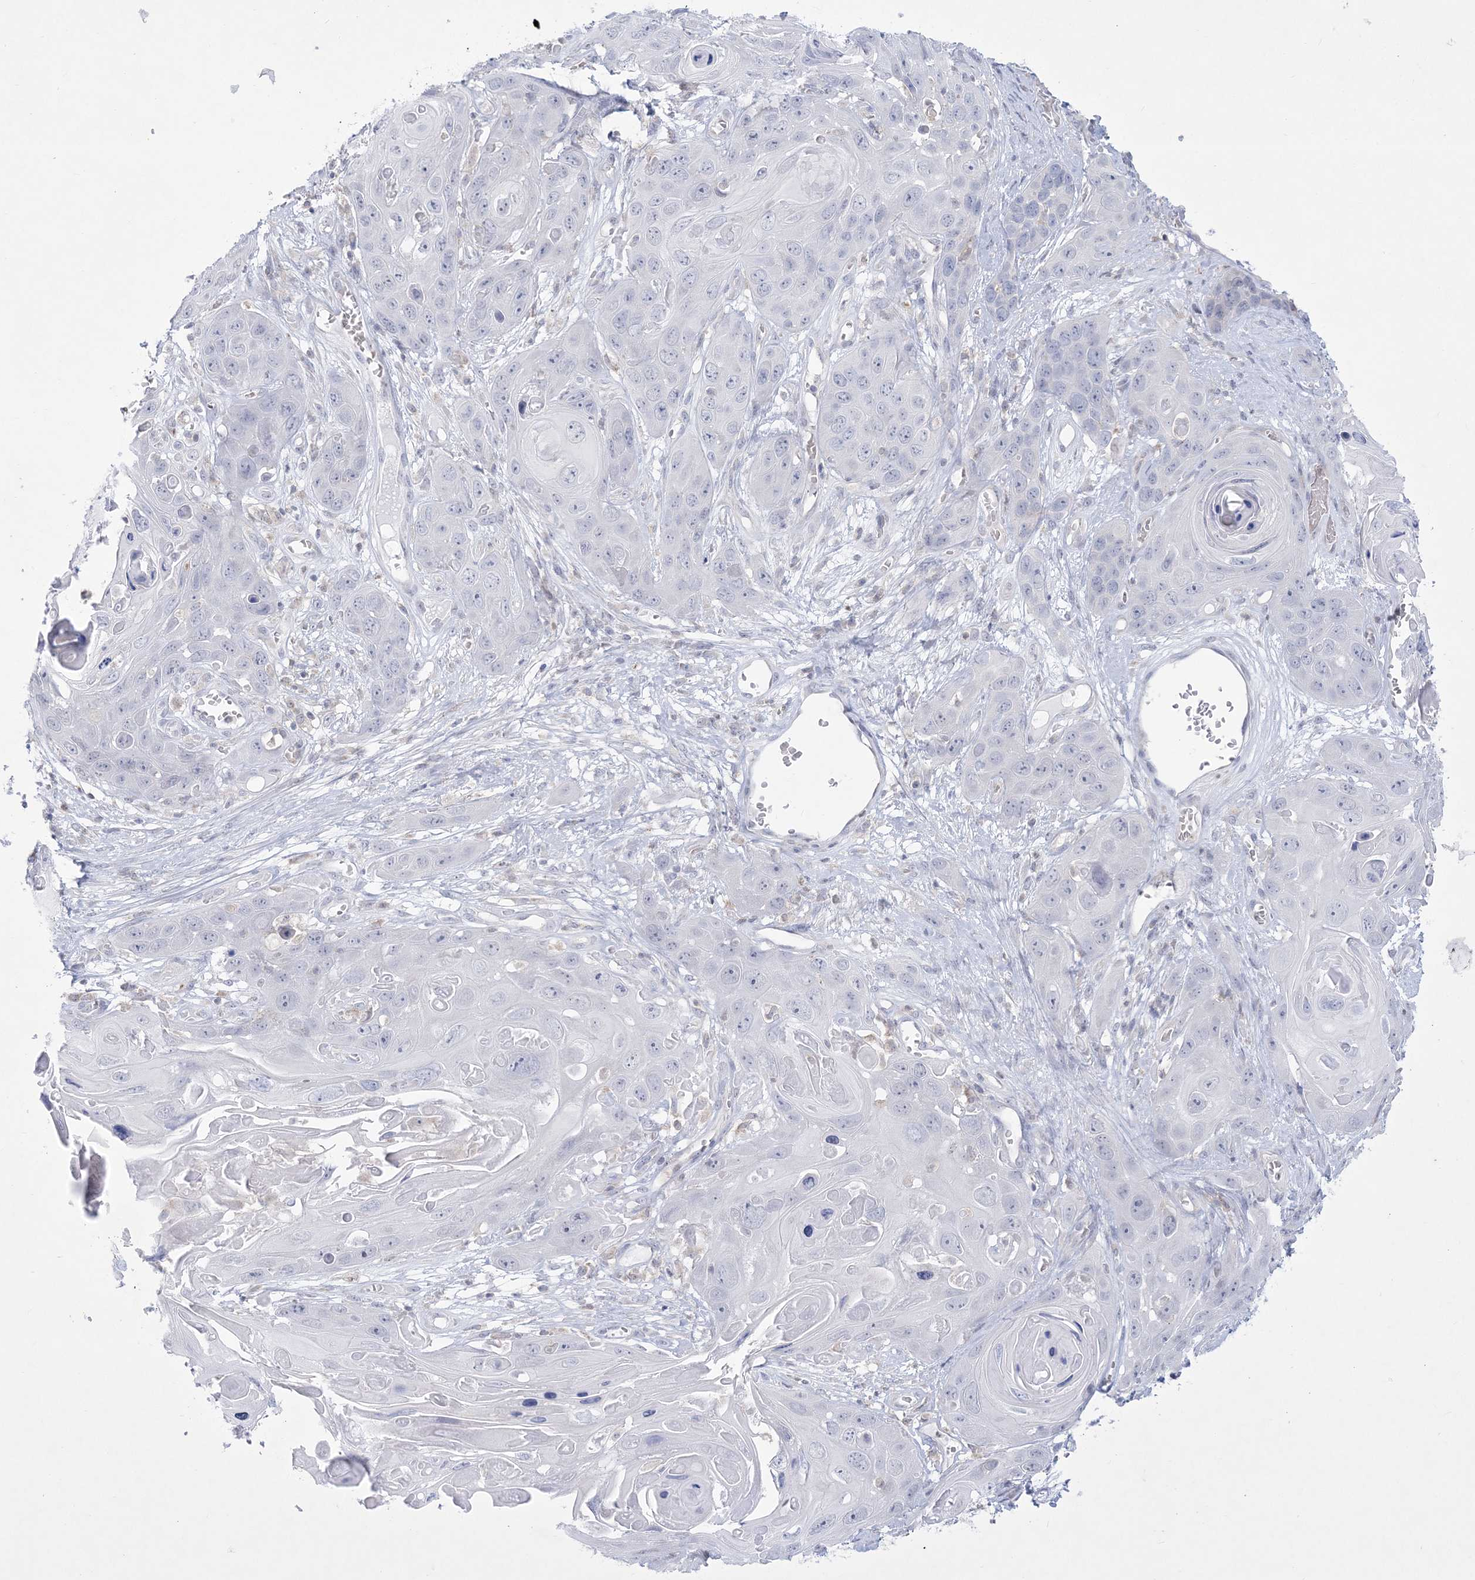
{"staining": {"intensity": "negative", "quantity": "none", "location": "none"}, "tissue": "skin cancer", "cell_type": "Tumor cells", "image_type": "cancer", "snomed": [{"axis": "morphology", "description": "Squamous cell carcinoma, NOS"}, {"axis": "topography", "description": "Skin"}], "caption": "A histopathology image of human squamous cell carcinoma (skin) is negative for staining in tumor cells.", "gene": "WDR27", "patient": {"sex": "male", "age": 55}}